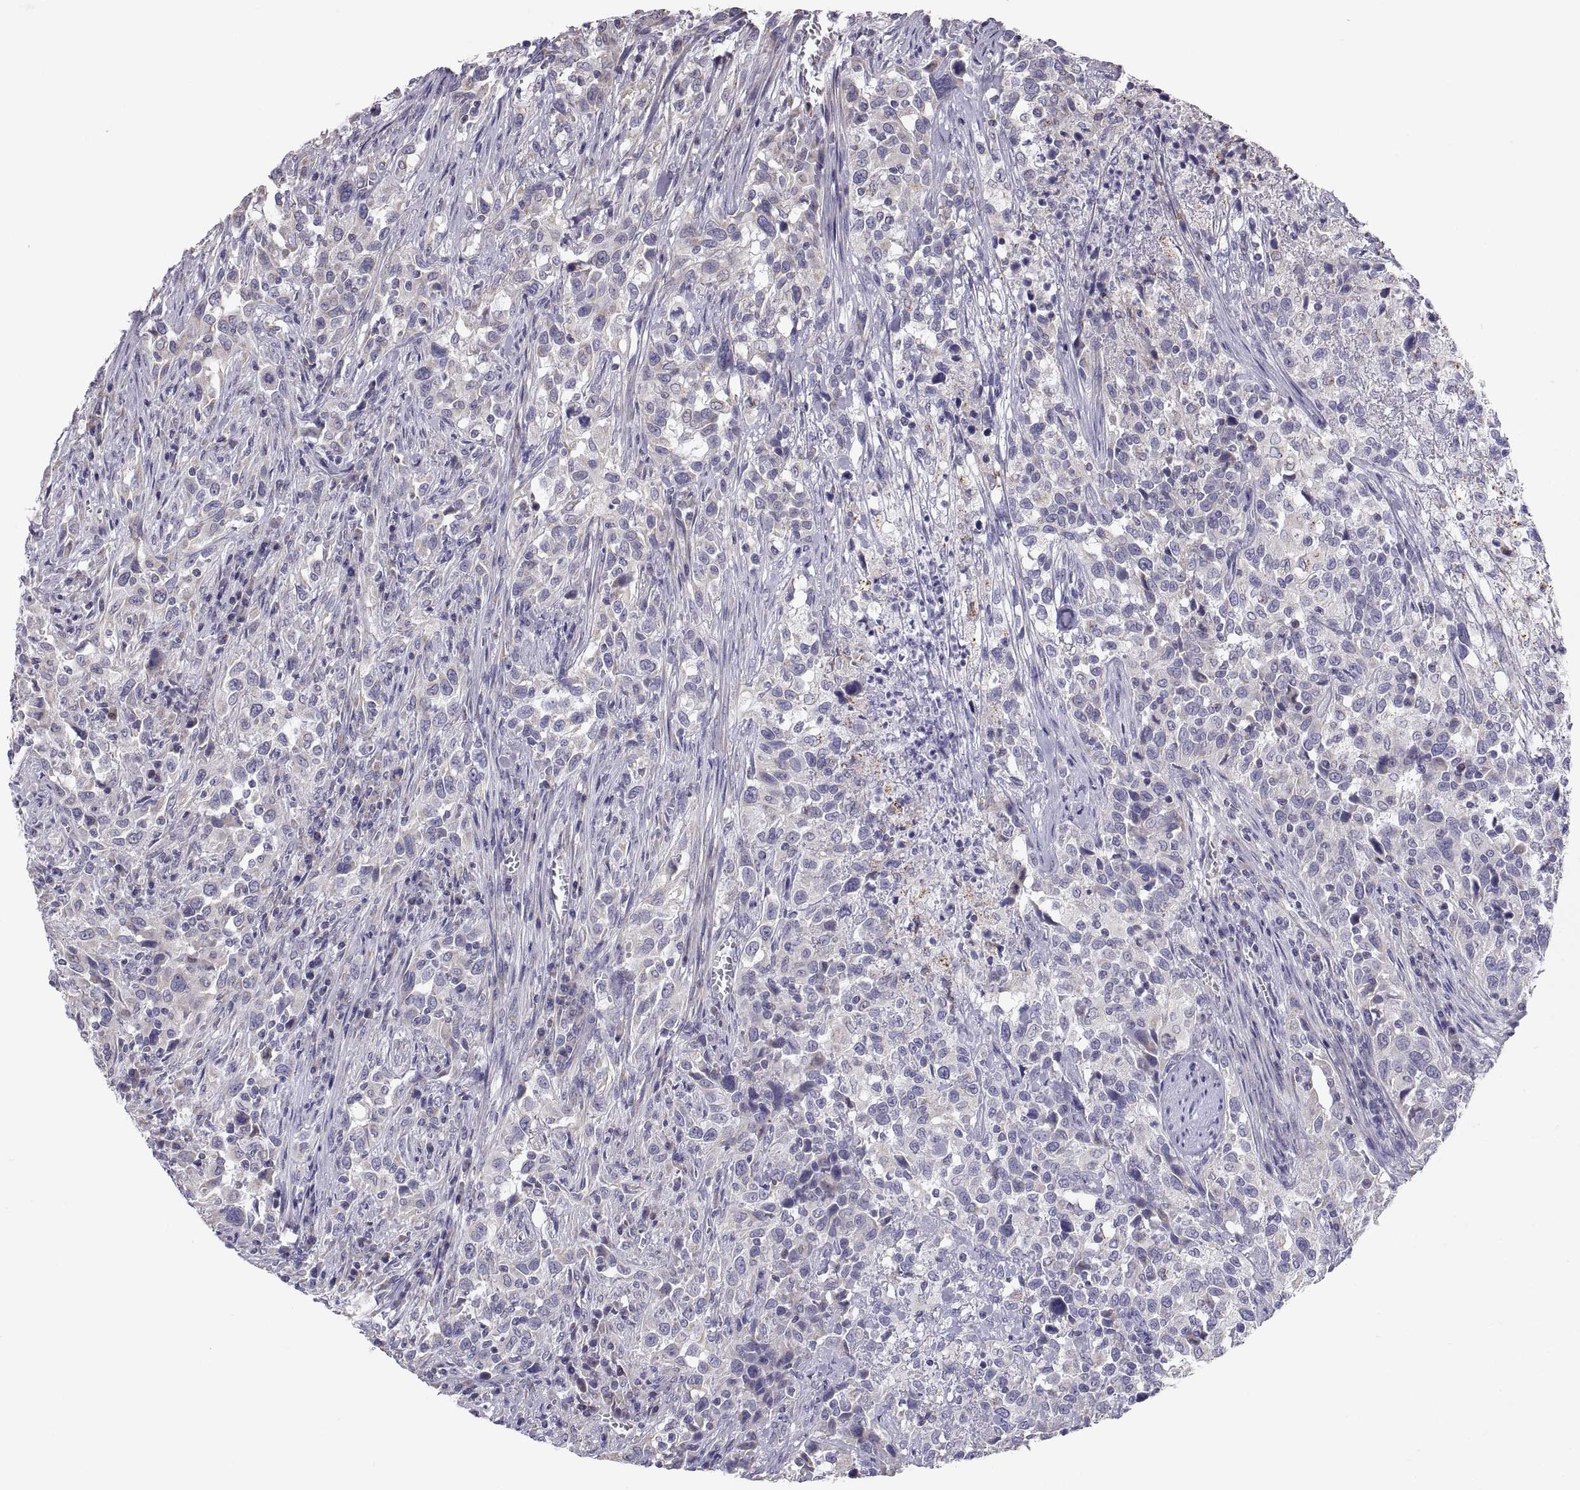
{"staining": {"intensity": "weak", "quantity": "<25%", "location": "cytoplasmic/membranous"}, "tissue": "urothelial cancer", "cell_type": "Tumor cells", "image_type": "cancer", "snomed": [{"axis": "morphology", "description": "Urothelial carcinoma, NOS"}, {"axis": "morphology", "description": "Urothelial carcinoma, High grade"}, {"axis": "topography", "description": "Urinary bladder"}], "caption": "The immunohistochemistry image has no significant positivity in tumor cells of urothelial cancer tissue. (DAB (3,3'-diaminobenzidine) immunohistochemistry (IHC), high magnification).", "gene": "TNNC1", "patient": {"sex": "female", "age": 64}}